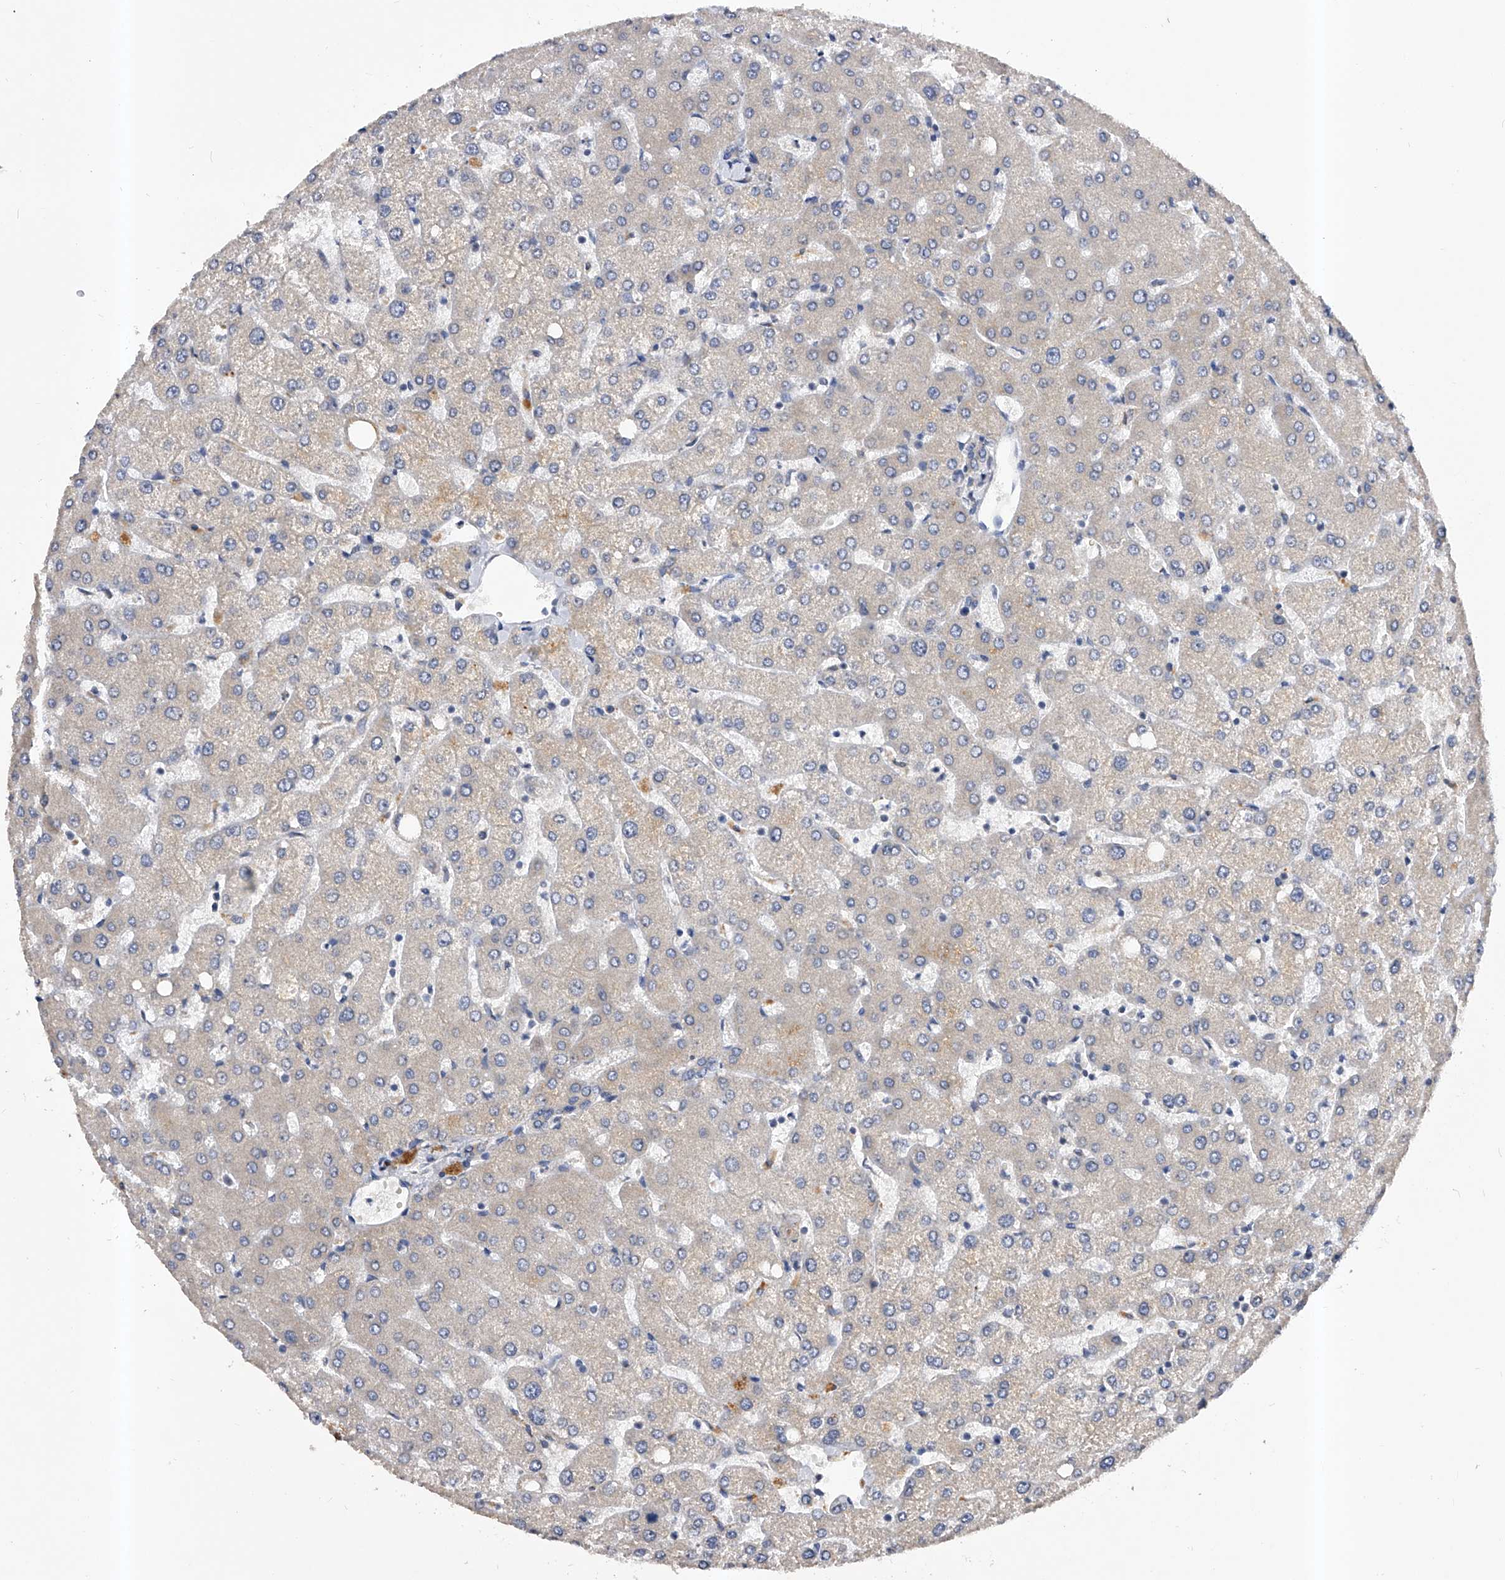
{"staining": {"intensity": "negative", "quantity": "none", "location": "none"}, "tissue": "liver", "cell_type": "Cholangiocytes", "image_type": "normal", "snomed": [{"axis": "morphology", "description": "Normal tissue, NOS"}, {"axis": "topography", "description": "Liver"}], "caption": "Immunohistochemistry (IHC) photomicrograph of normal liver stained for a protein (brown), which reveals no staining in cholangiocytes.", "gene": "ARL4C", "patient": {"sex": "female", "age": 54}}